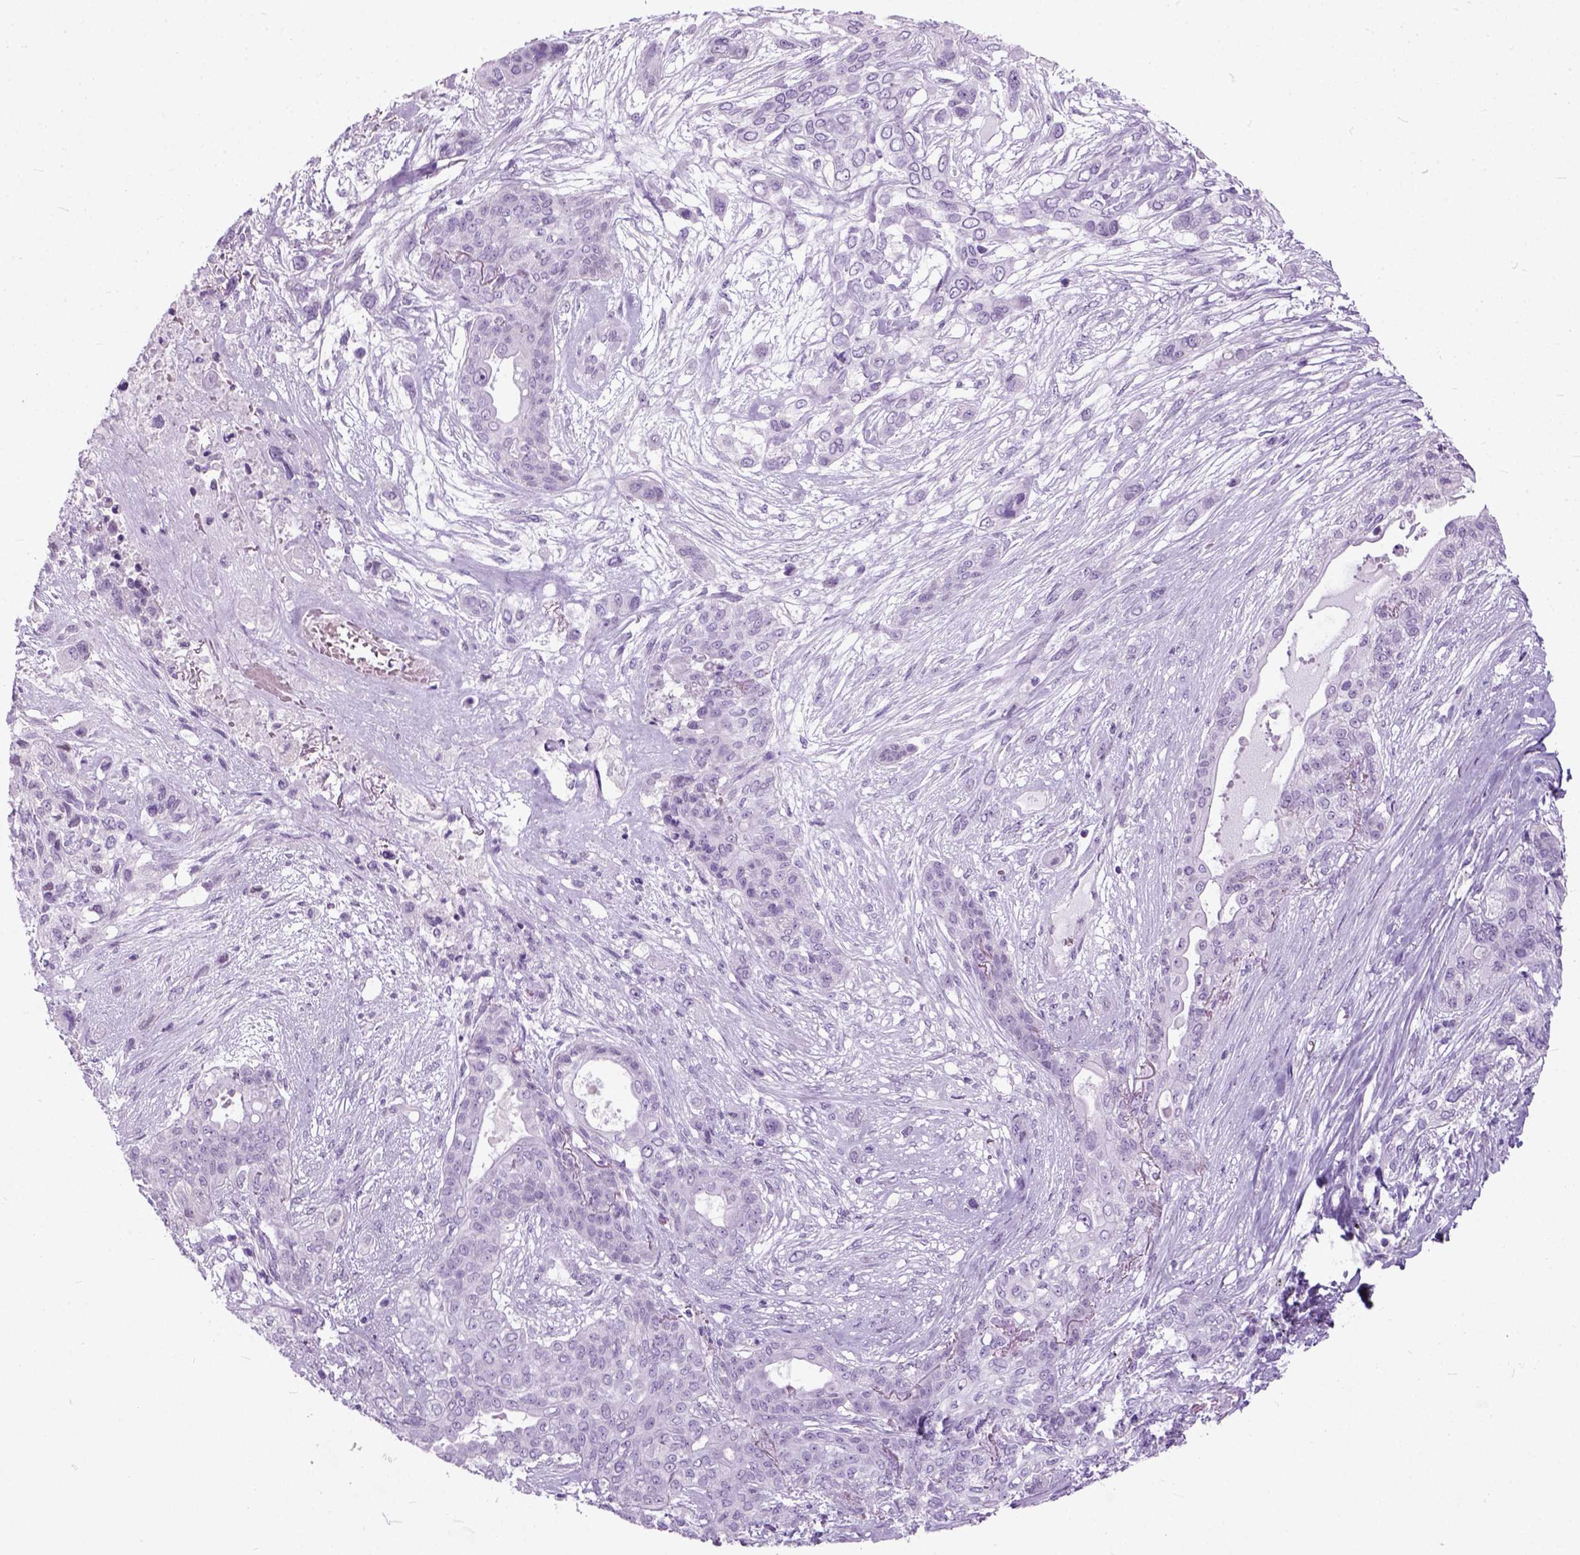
{"staining": {"intensity": "negative", "quantity": "none", "location": "none"}, "tissue": "lung cancer", "cell_type": "Tumor cells", "image_type": "cancer", "snomed": [{"axis": "morphology", "description": "Squamous cell carcinoma, NOS"}, {"axis": "topography", "description": "Lung"}], "caption": "Immunohistochemistry photomicrograph of human lung cancer stained for a protein (brown), which demonstrates no expression in tumor cells.", "gene": "AXDND1", "patient": {"sex": "female", "age": 70}}